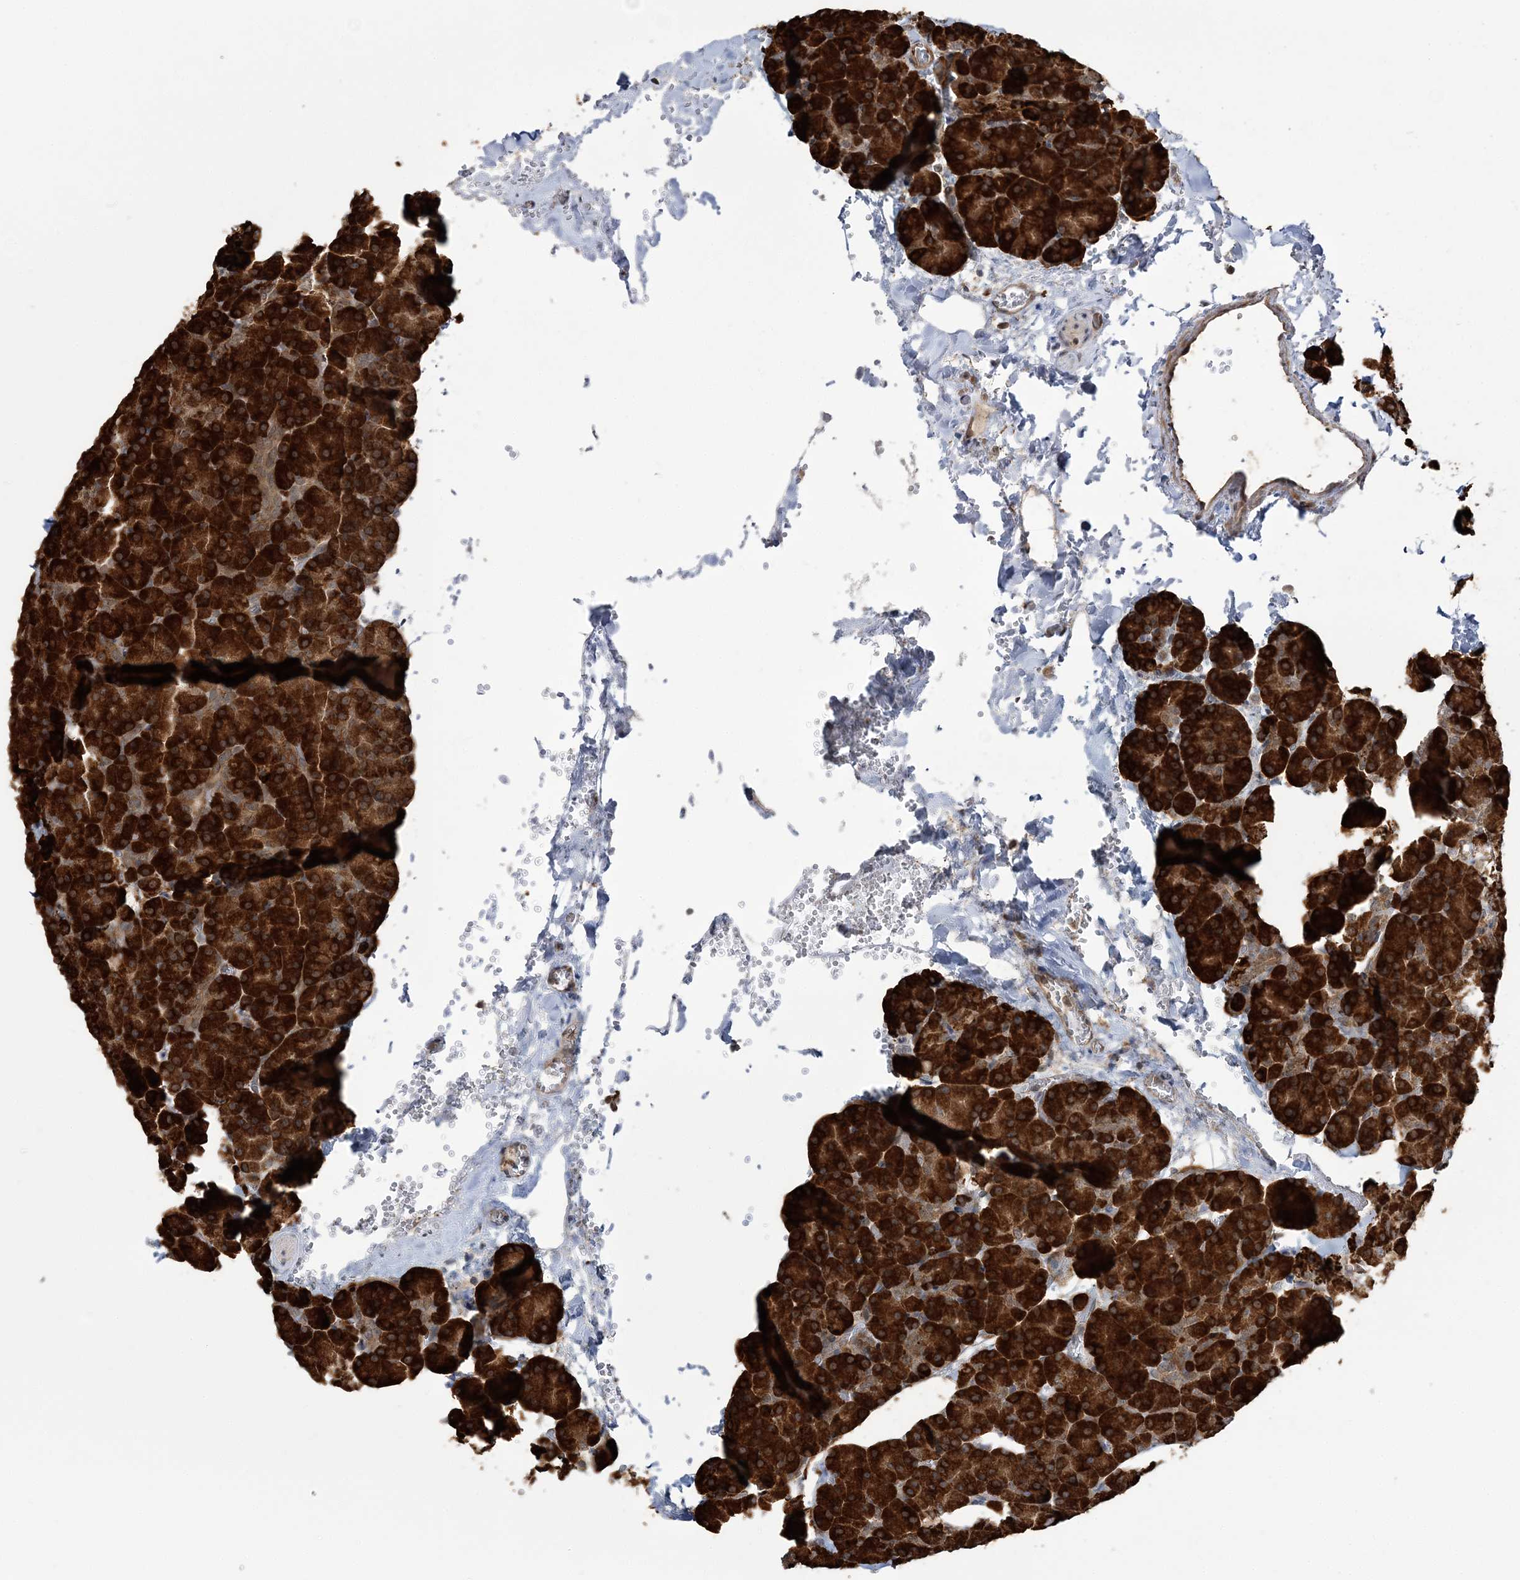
{"staining": {"intensity": "strong", "quantity": ">75%", "location": "cytoplasmic/membranous"}, "tissue": "pancreas", "cell_type": "Exocrine glandular cells", "image_type": "normal", "snomed": [{"axis": "morphology", "description": "Normal tissue, NOS"}, {"axis": "morphology", "description": "Carcinoid, malignant, NOS"}, {"axis": "topography", "description": "Pancreas"}], "caption": "An image of human pancreas stained for a protein reveals strong cytoplasmic/membranous brown staining in exocrine glandular cells. (Brightfield microscopy of DAB IHC at high magnification).", "gene": "MRPL47", "patient": {"sex": "female", "age": 35}}